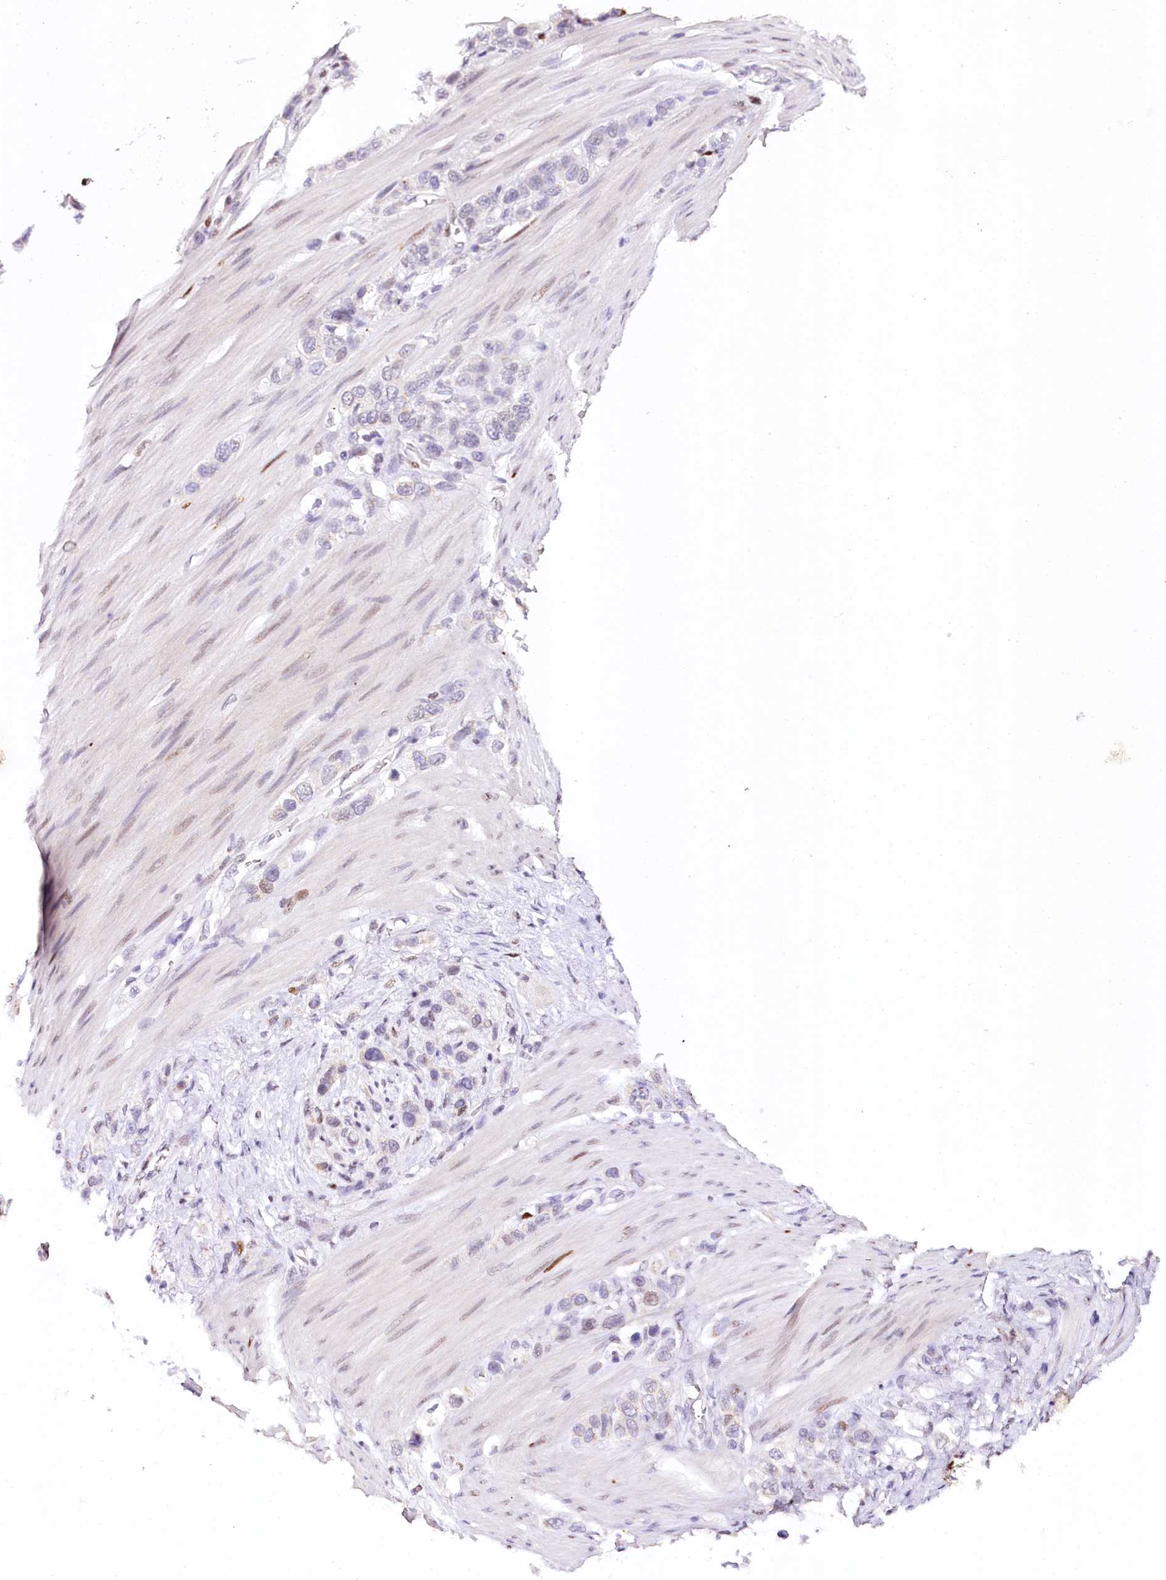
{"staining": {"intensity": "negative", "quantity": "none", "location": "none"}, "tissue": "stomach cancer", "cell_type": "Tumor cells", "image_type": "cancer", "snomed": [{"axis": "morphology", "description": "Adenocarcinoma, NOS"}, {"axis": "morphology", "description": "Adenocarcinoma, High grade"}, {"axis": "topography", "description": "Stomach, upper"}, {"axis": "topography", "description": "Stomach, lower"}], "caption": "Stomach cancer was stained to show a protein in brown. There is no significant positivity in tumor cells.", "gene": "TP53", "patient": {"sex": "female", "age": 65}}